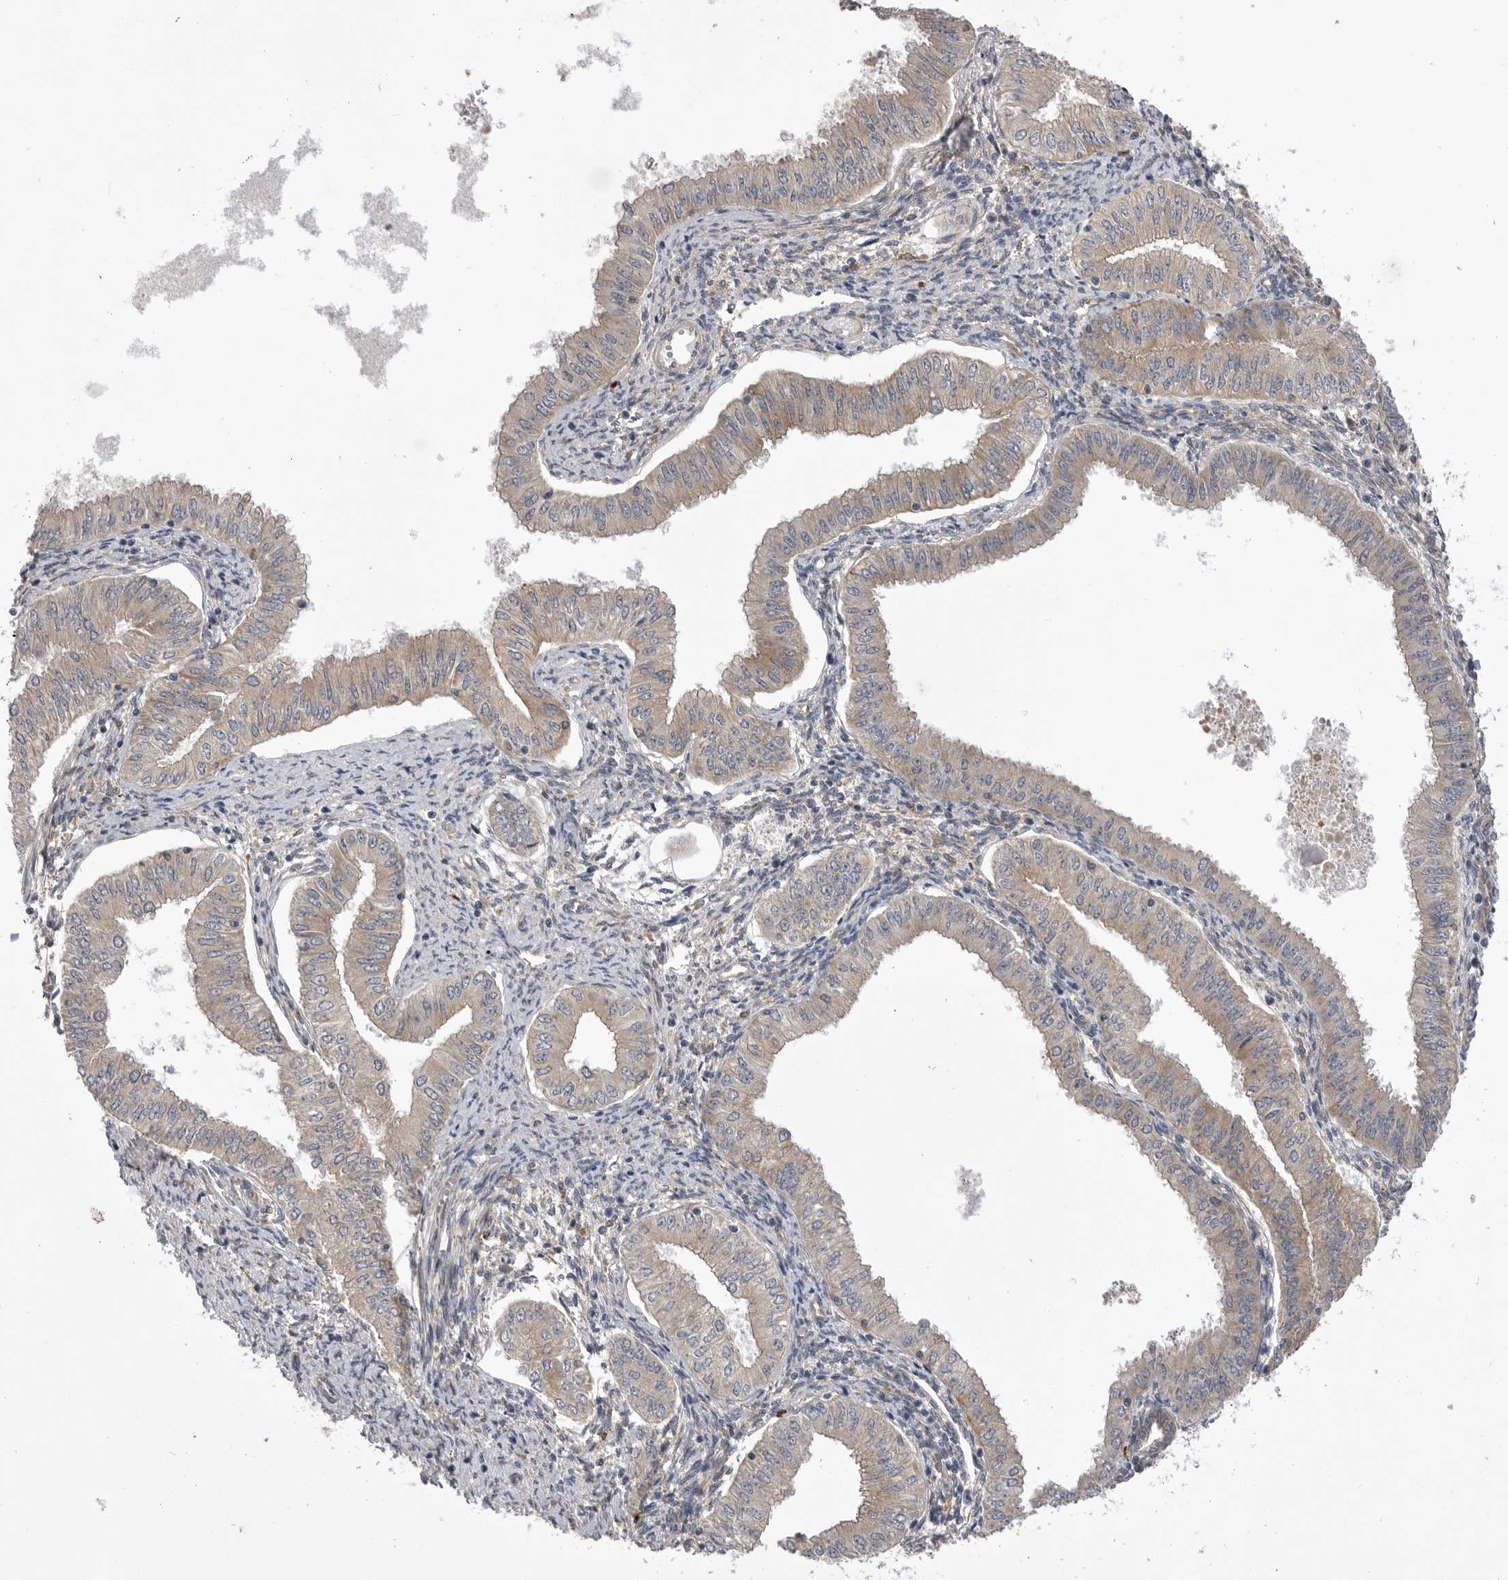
{"staining": {"intensity": "weak", "quantity": "25%-75%", "location": "cytoplasmic/membranous"}, "tissue": "endometrial cancer", "cell_type": "Tumor cells", "image_type": "cancer", "snomed": [{"axis": "morphology", "description": "Normal tissue, NOS"}, {"axis": "morphology", "description": "Adenocarcinoma, NOS"}, {"axis": "topography", "description": "Endometrium"}], "caption": "Immunohistochemical staining of human adenocarcinoma (endometrial) shows weak cytoplasmic/membranous protein expression in about 25%-75% of tumor cells. The staining is performed using DAB (3,3'-diaminobenzidine) brown chromogen to label protein expression. The nuclei are counter-stained blue using hematoxylin.", "gene": "VAC14", "patient": {"sex": "female", "age": 53}}